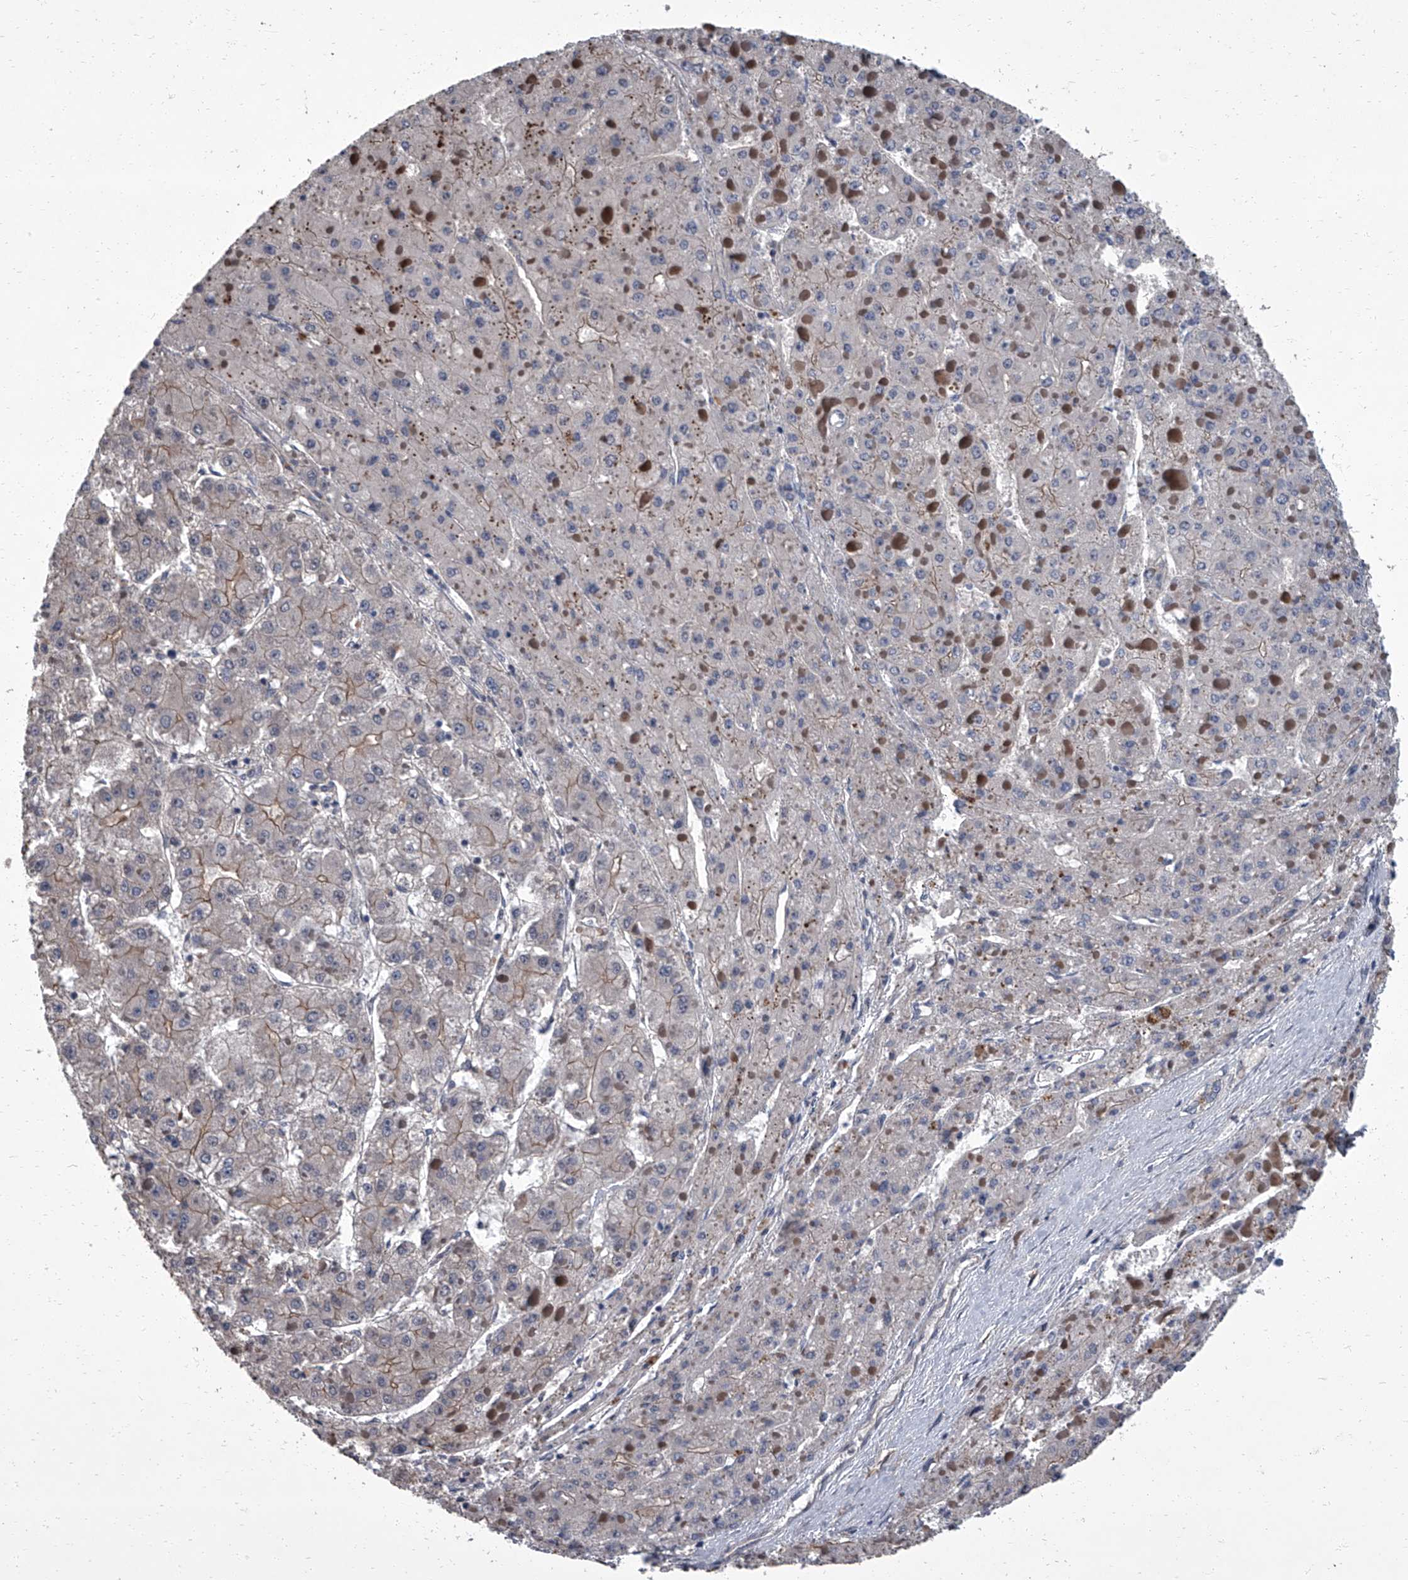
{"staining": {"intensity": "moderate", "quantity": "<25%", "location": "cytoplasmic/membranous"}, "tissue": "liver cancer", "cell_type": "Tumor cells", "image_type": "cancer", "snomed": [{"axis": "morphology", "description": "Carcinoma, Hepatocellular, NOS"}, {"axis": "topography", "description": "Liver"}], "caption": "A low amount of moderate cytoplasmic/membranous expression is appreciated in about <25% of tumor cells in liver cancer (hepatocellular carcinoma) tissue.", "gene": "SIRT4", "patient": {"sex": "female", "age": 73}}